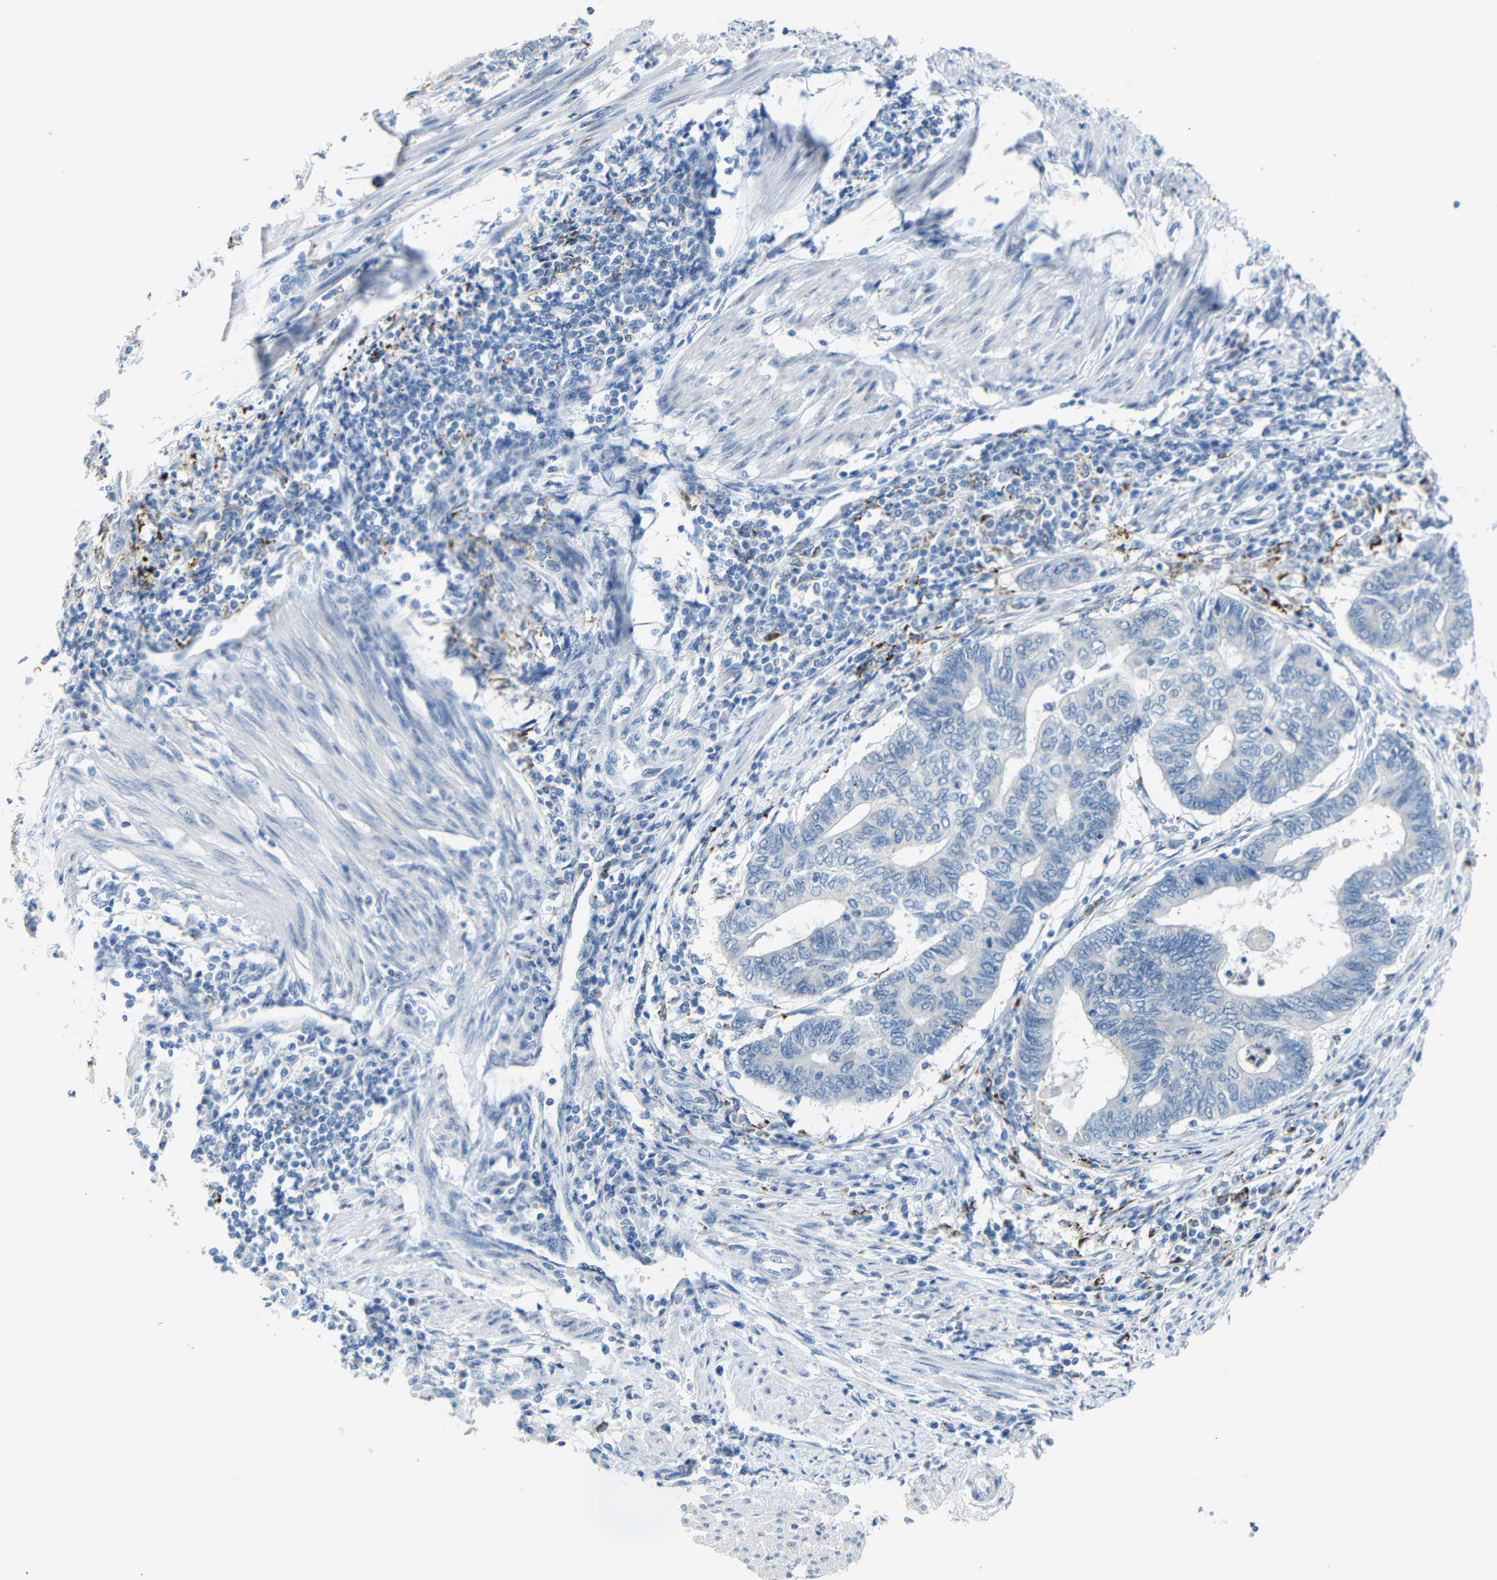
{"staining": {"intensity": "negative", "quantity": "none", "location": "none"}, "tissue": "endometrial cancer", "cell_type": "Tumor cells", "image_type": "cancer", "snomed": [{"axis": "morphology", "description": "Adenocarcinoma, NOS"}, {"axis": "topography", "description": "Uterus"}, {"axis": "topography", "description": "Endometrium"}], "caption": "High magnification brightfield microscopy of endometrial cancer stained with DAB (brown) and counterstained with hematoxylin (blue): tumor cells show no significant staining. Nuclei are stained in blue.", "gene": "C15orf48", "patient": {"sex": "female", "age": 70}}